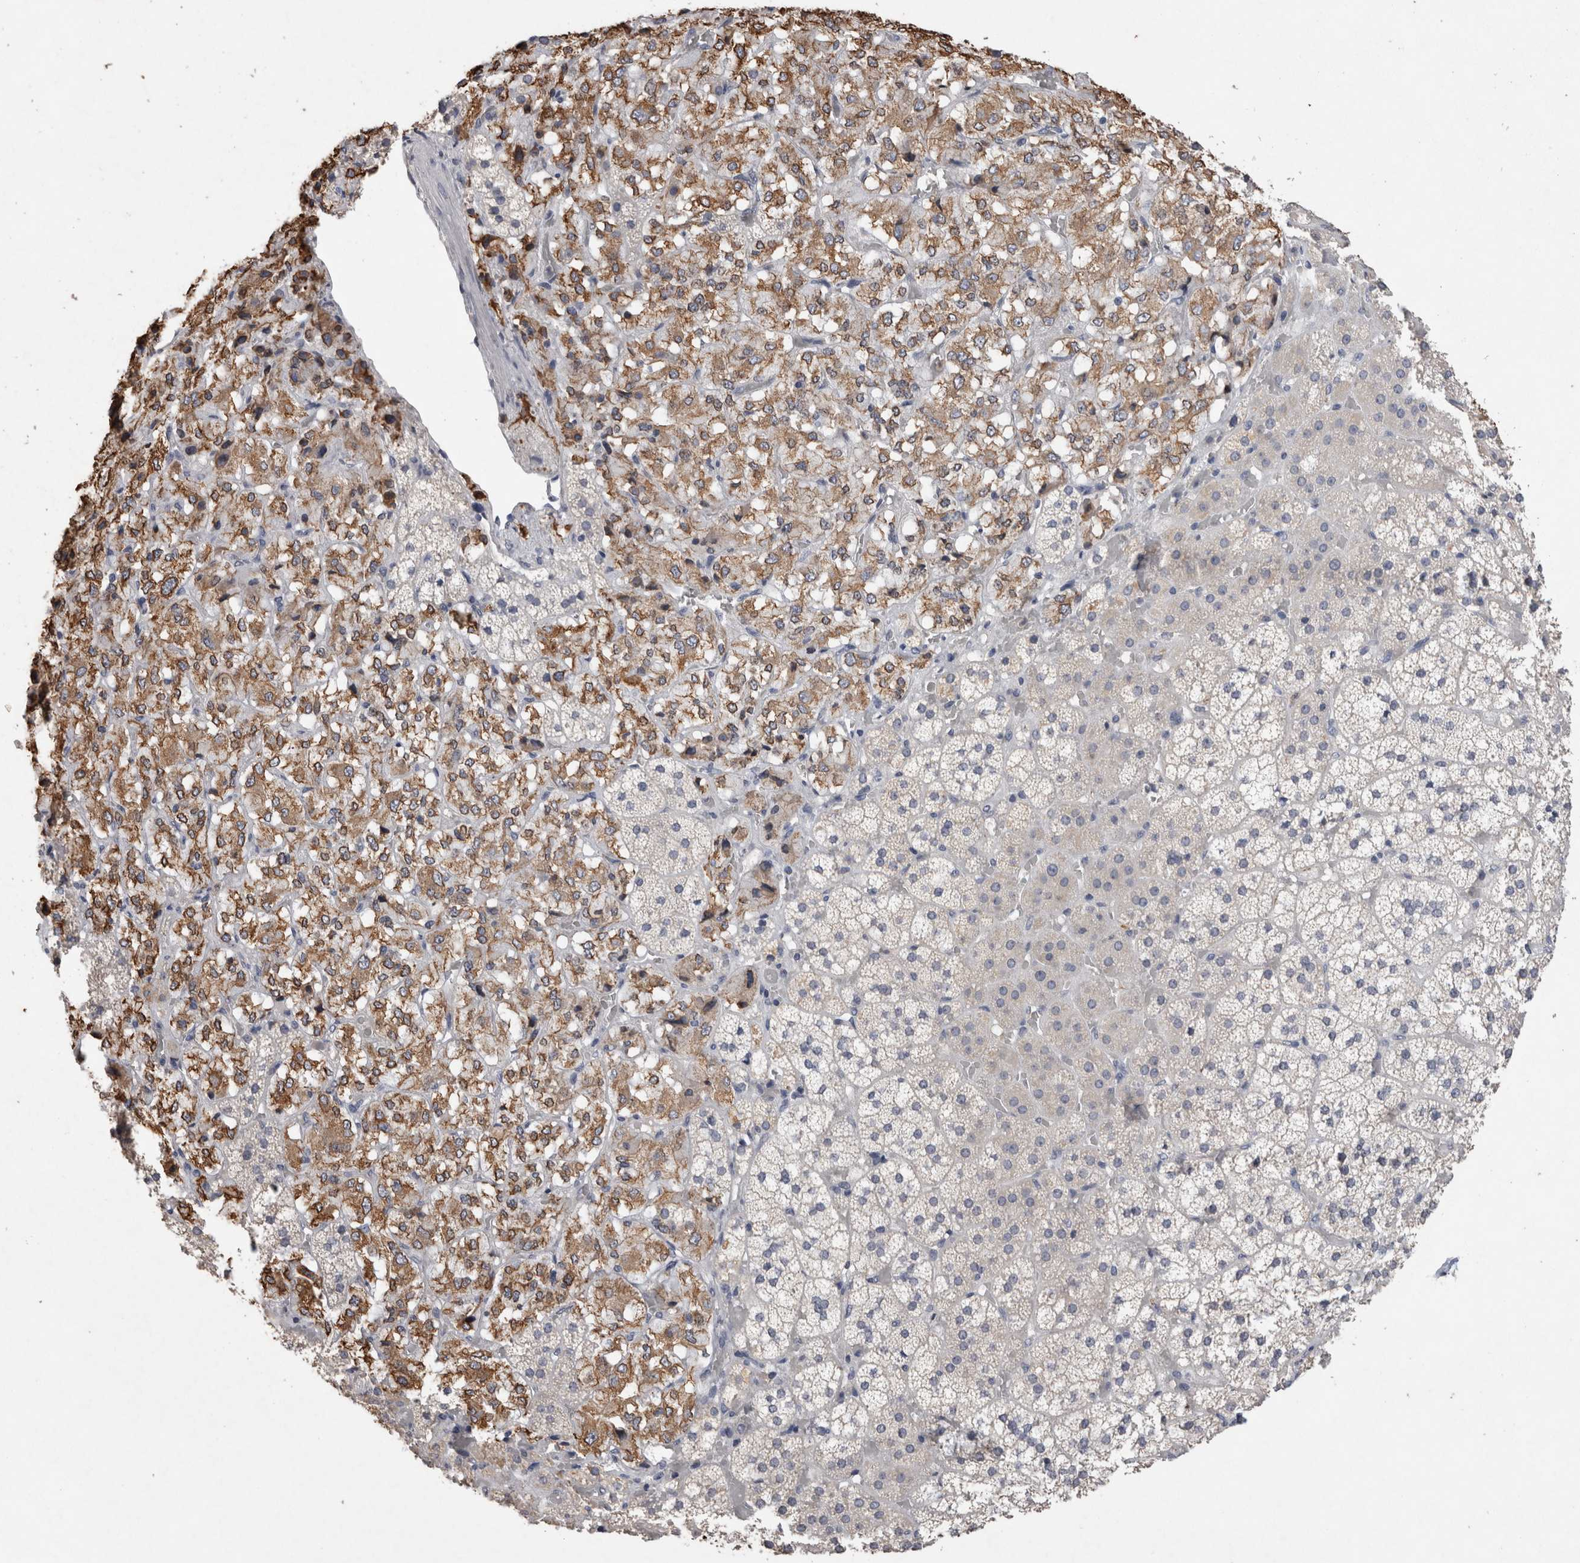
{"staining": {"intensity": "strong", "quantity": "<25%", "location": "cytoplasmic/membranous"}, "tissue": "adrenal gland", "cell_type": "Glandular cells", "image_type": "normal", "snomed": [{"axis": "morphology", "description": "Normal tissue, NOS"}, {"axis": "topography", "description": "Adrenal gland"}], "caption": "Immunohistochemistry histopathology image of normal adrenal gland: human adrenal gland stained using immunohistochemistry (IHC) reveals medium levels of strong protein expression localized specifically in the cytoplasmic/membranous of glandular cells, appearing as a cytoplasmic/membranous brown color.", "gene": "FABP7", "patient": {"sex": "female", "age": 44}}